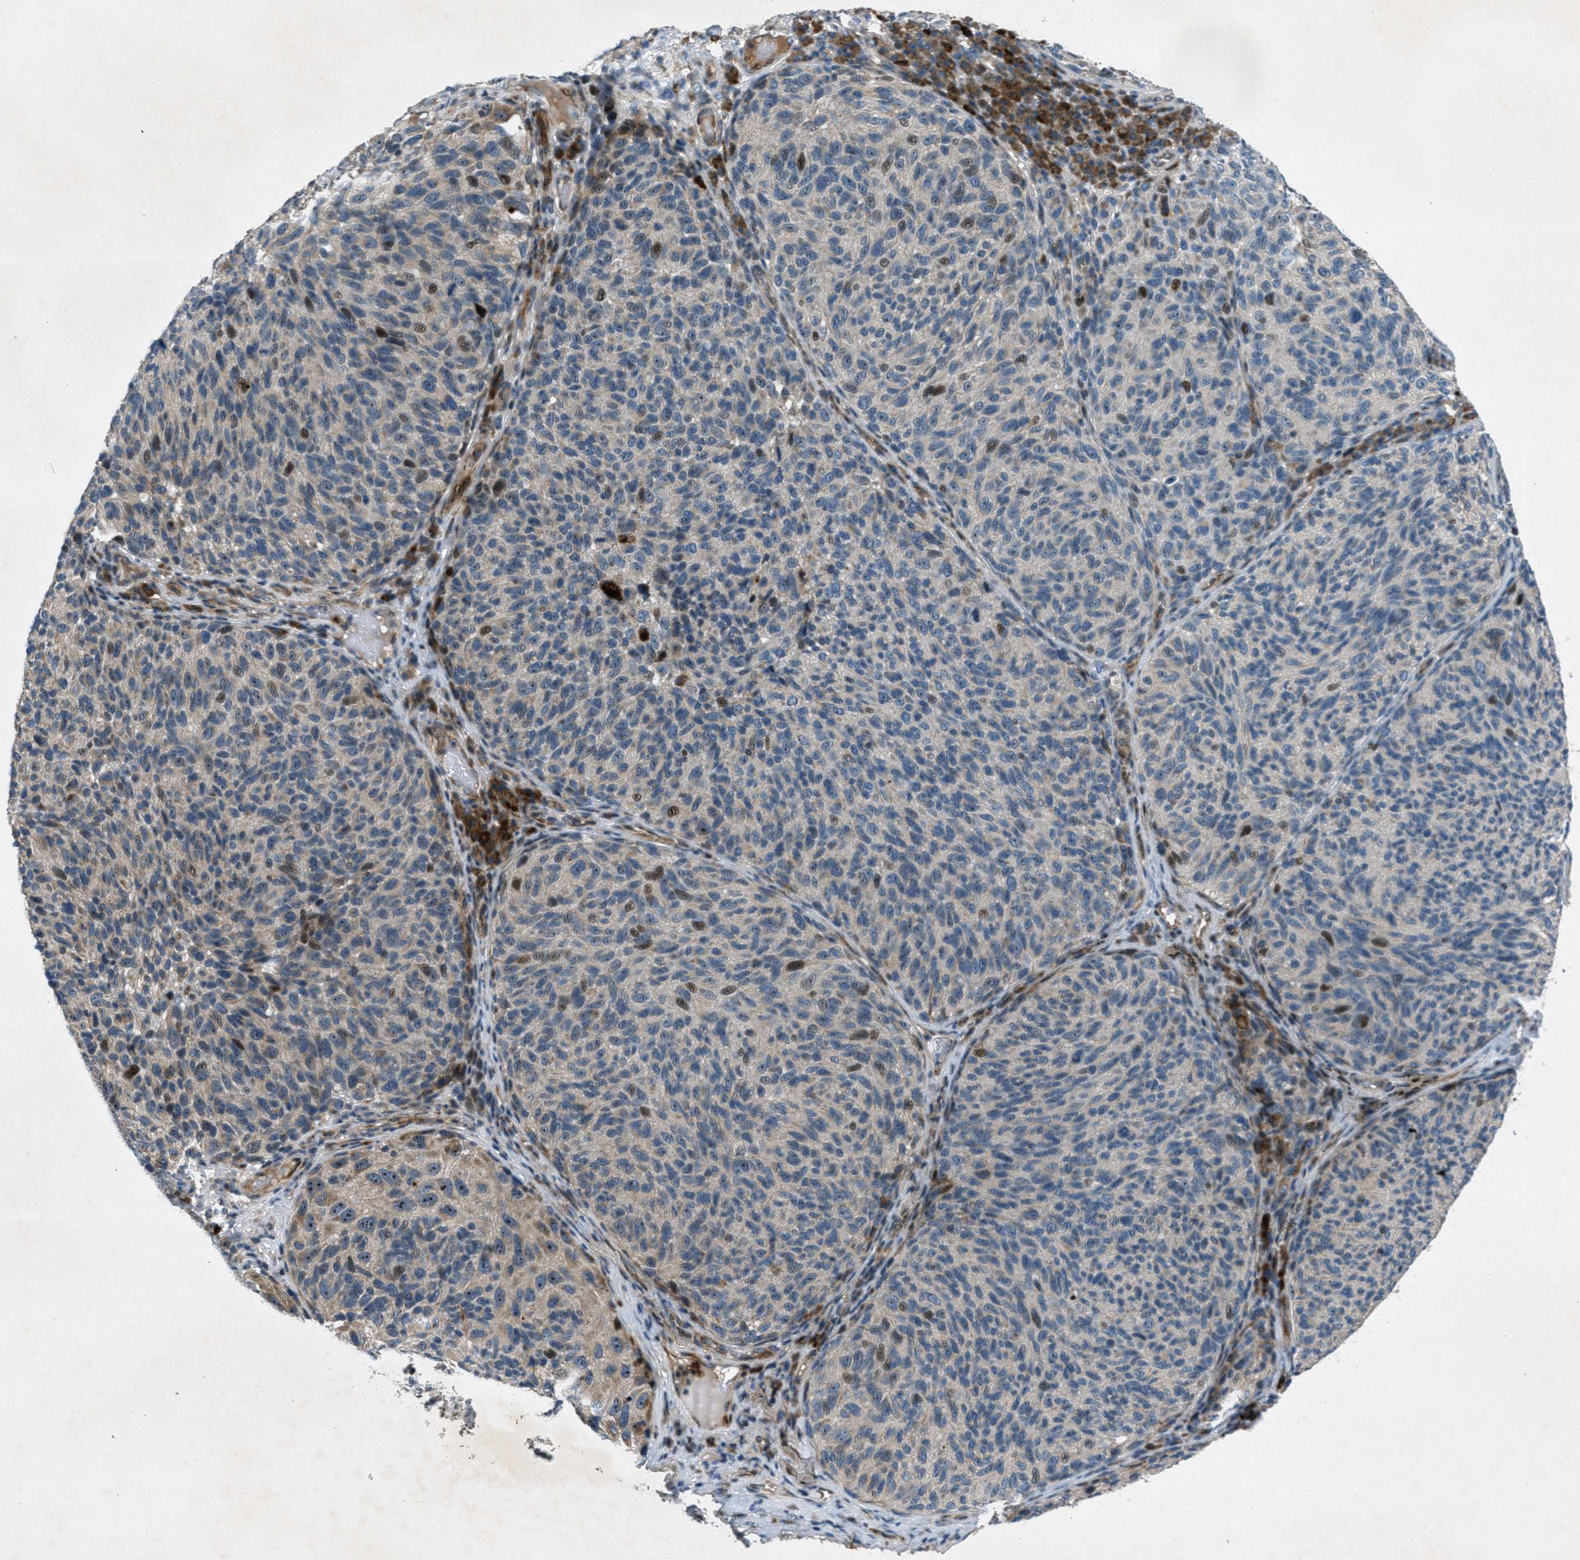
{"staining": {"intensity": "moderate", "quantity": "25%-75%", "location": "cytoplasmic/membranous,nuclear"}, "tissue": "melanoma", "cell_type": "Tumor cells", "image_type": "cancer", "snomed": [{"axis": "morphology", "description": "Malignant melanoma, NOS"}, {"axis": "topography", "description": "Skin"}], "caption": "Immunohistochemistry (DAB (3,3'-diaminobenzidine)) staining of malignant melanoma displays moderate cytoplasmic/membranous and nuclear protein staining in approximately 25%-75% of tumor cells.", "gene": "CLEC2D", "patient": {"sex": "female", "age": 73}}